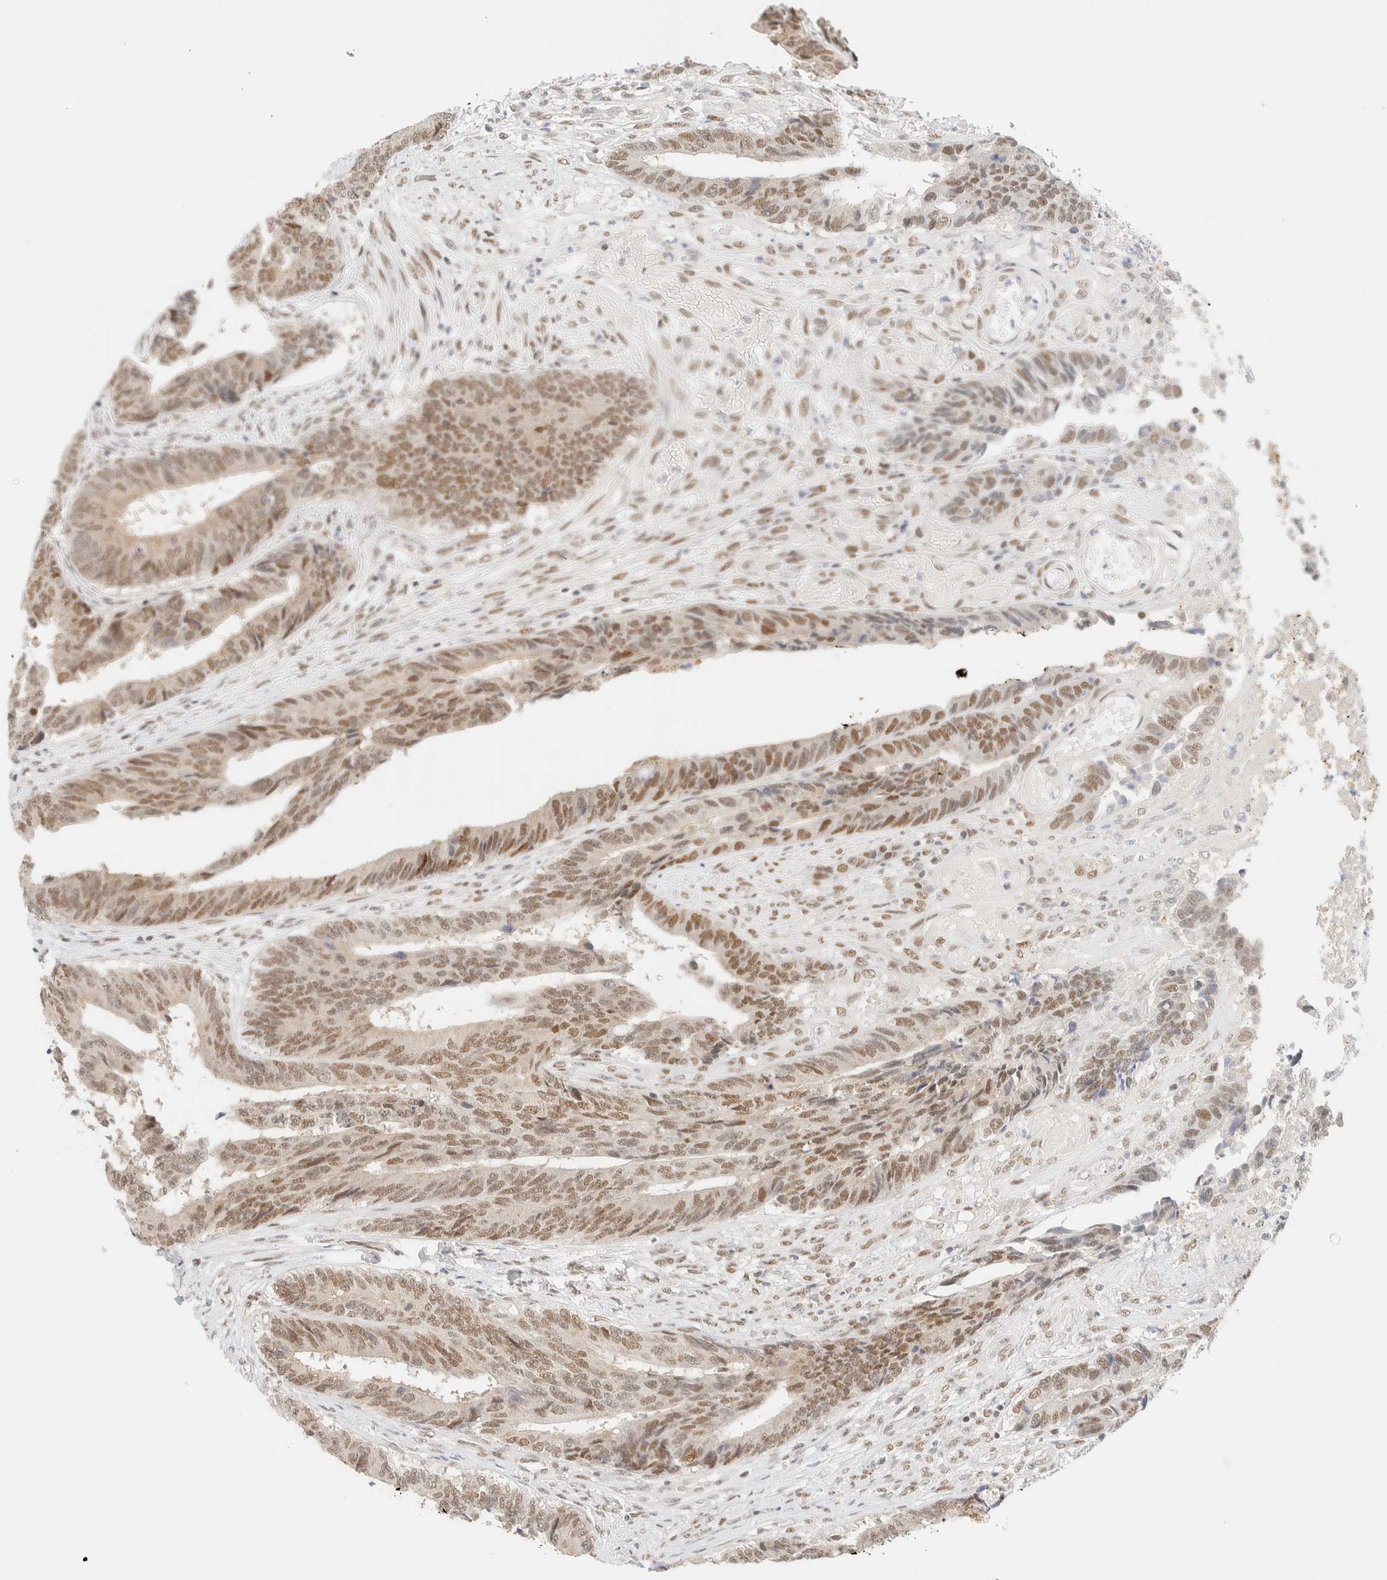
{"staining": {"intensity": "moderate", "quantity": ">75%", "location": "nuclear"}, "tissue": "colorectal cancer", "cell_type": "Tumor cells", "image_type": "cancer", "snomed": [{"axis": "morphology", "description": "Adenocarcinoma, NOS"}, {"axis": "topography", "description": "Rectum"}], "caption": "Protein staining reveals moderate nuclear positivity in approximately >75% of tumor cells in colorectal cancer (adenocarcinoma).", "gene": "PYGO2", "patient": {"sex": "male", "age": 84}}